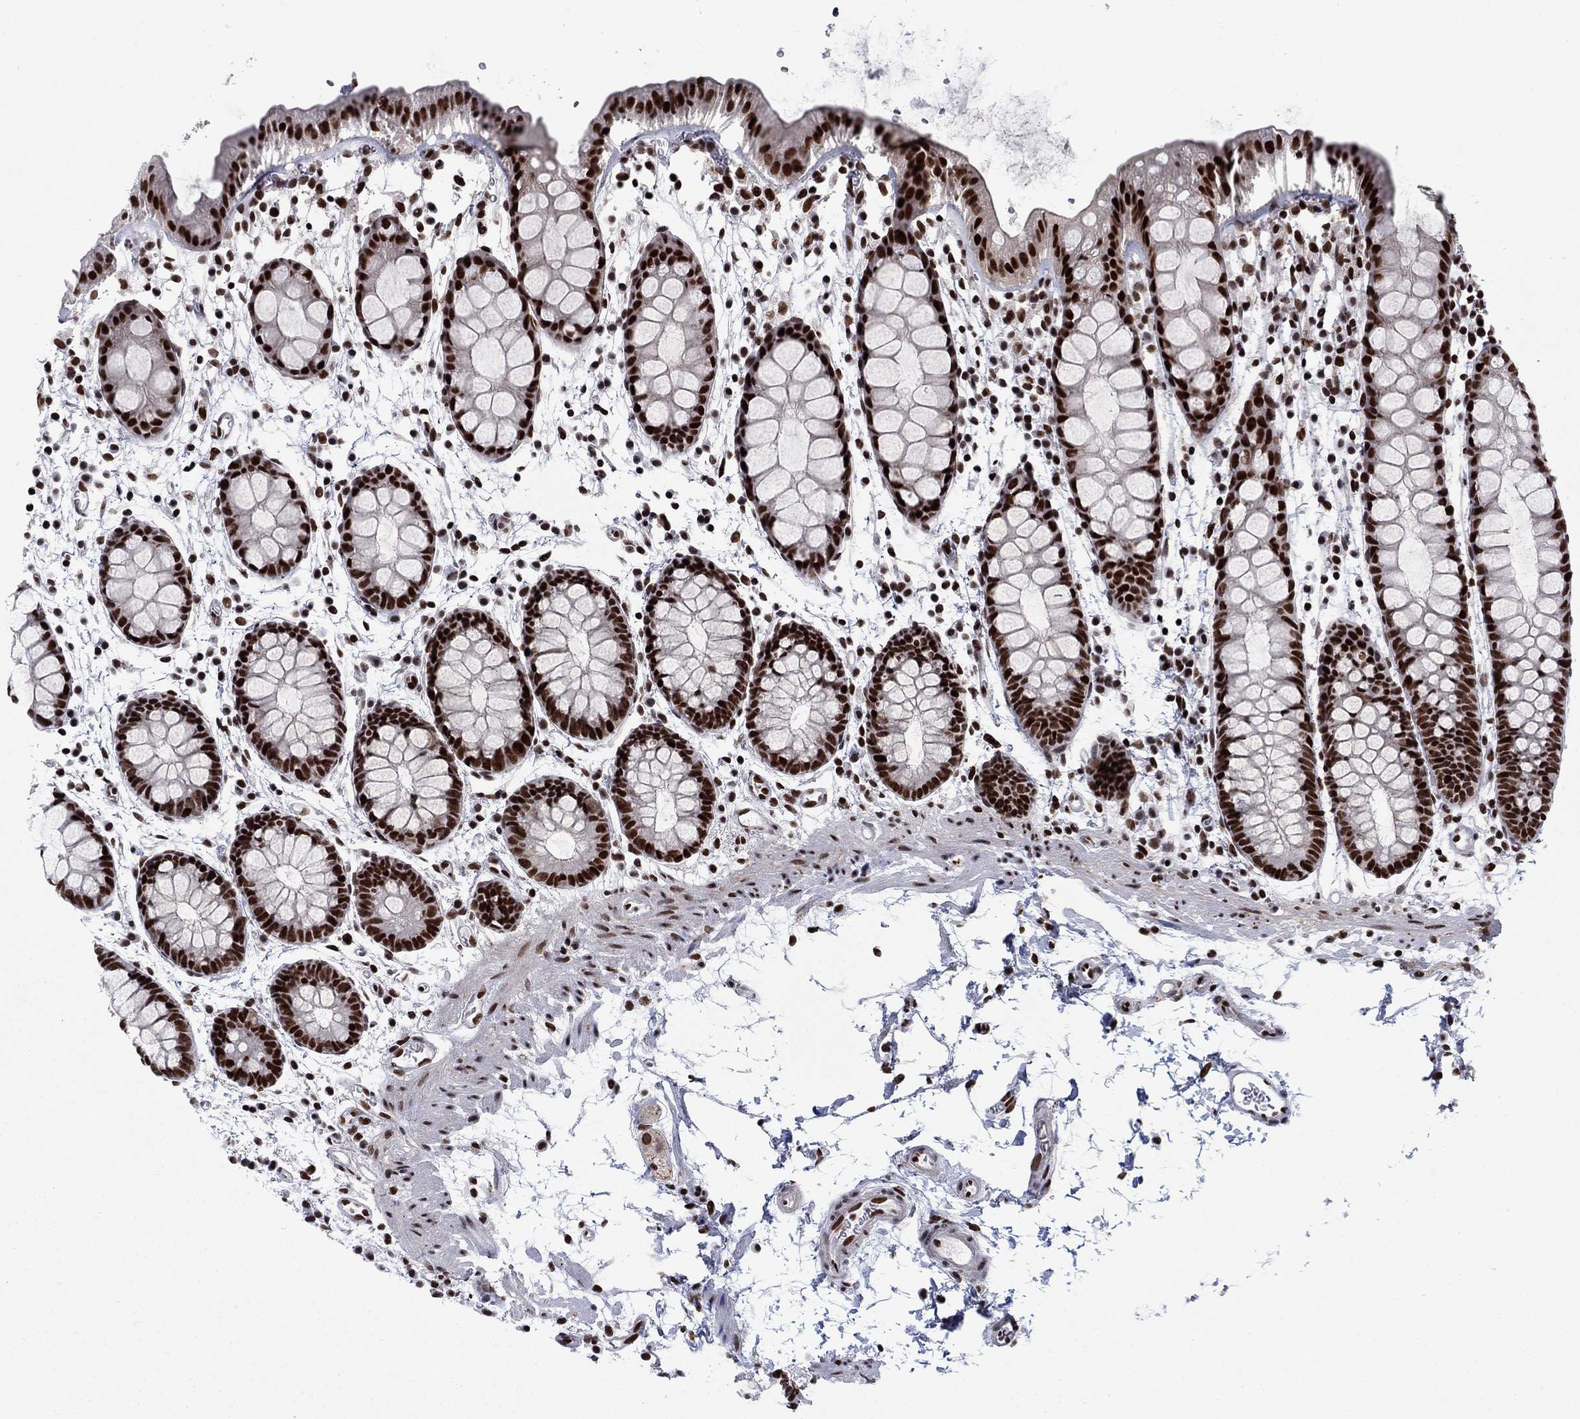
{"staining": {"intensity": "strong", "quantity": ">75%", "location": "nuclear"}, "tissue": "rectum", "cell_type": "Glandular cells", "image_type": "normal", "snomed": [{"axis": "morphology", "description": "Normal tissue, NOS"}, {"axis": "topography", "description": "Rectum"}], "caption": "A high-resolution micrograph shows immunohistochemistry staining of benign rectum, which exhibits strong nuclear staining in about >75% of glandular cells. (Stains: DAB in brown, nuclei in blue, Microscopy: brightfield microscopy at high magnification).", "gene": "RPRD1B", "patient": {"sex": "male", "age": 57}}